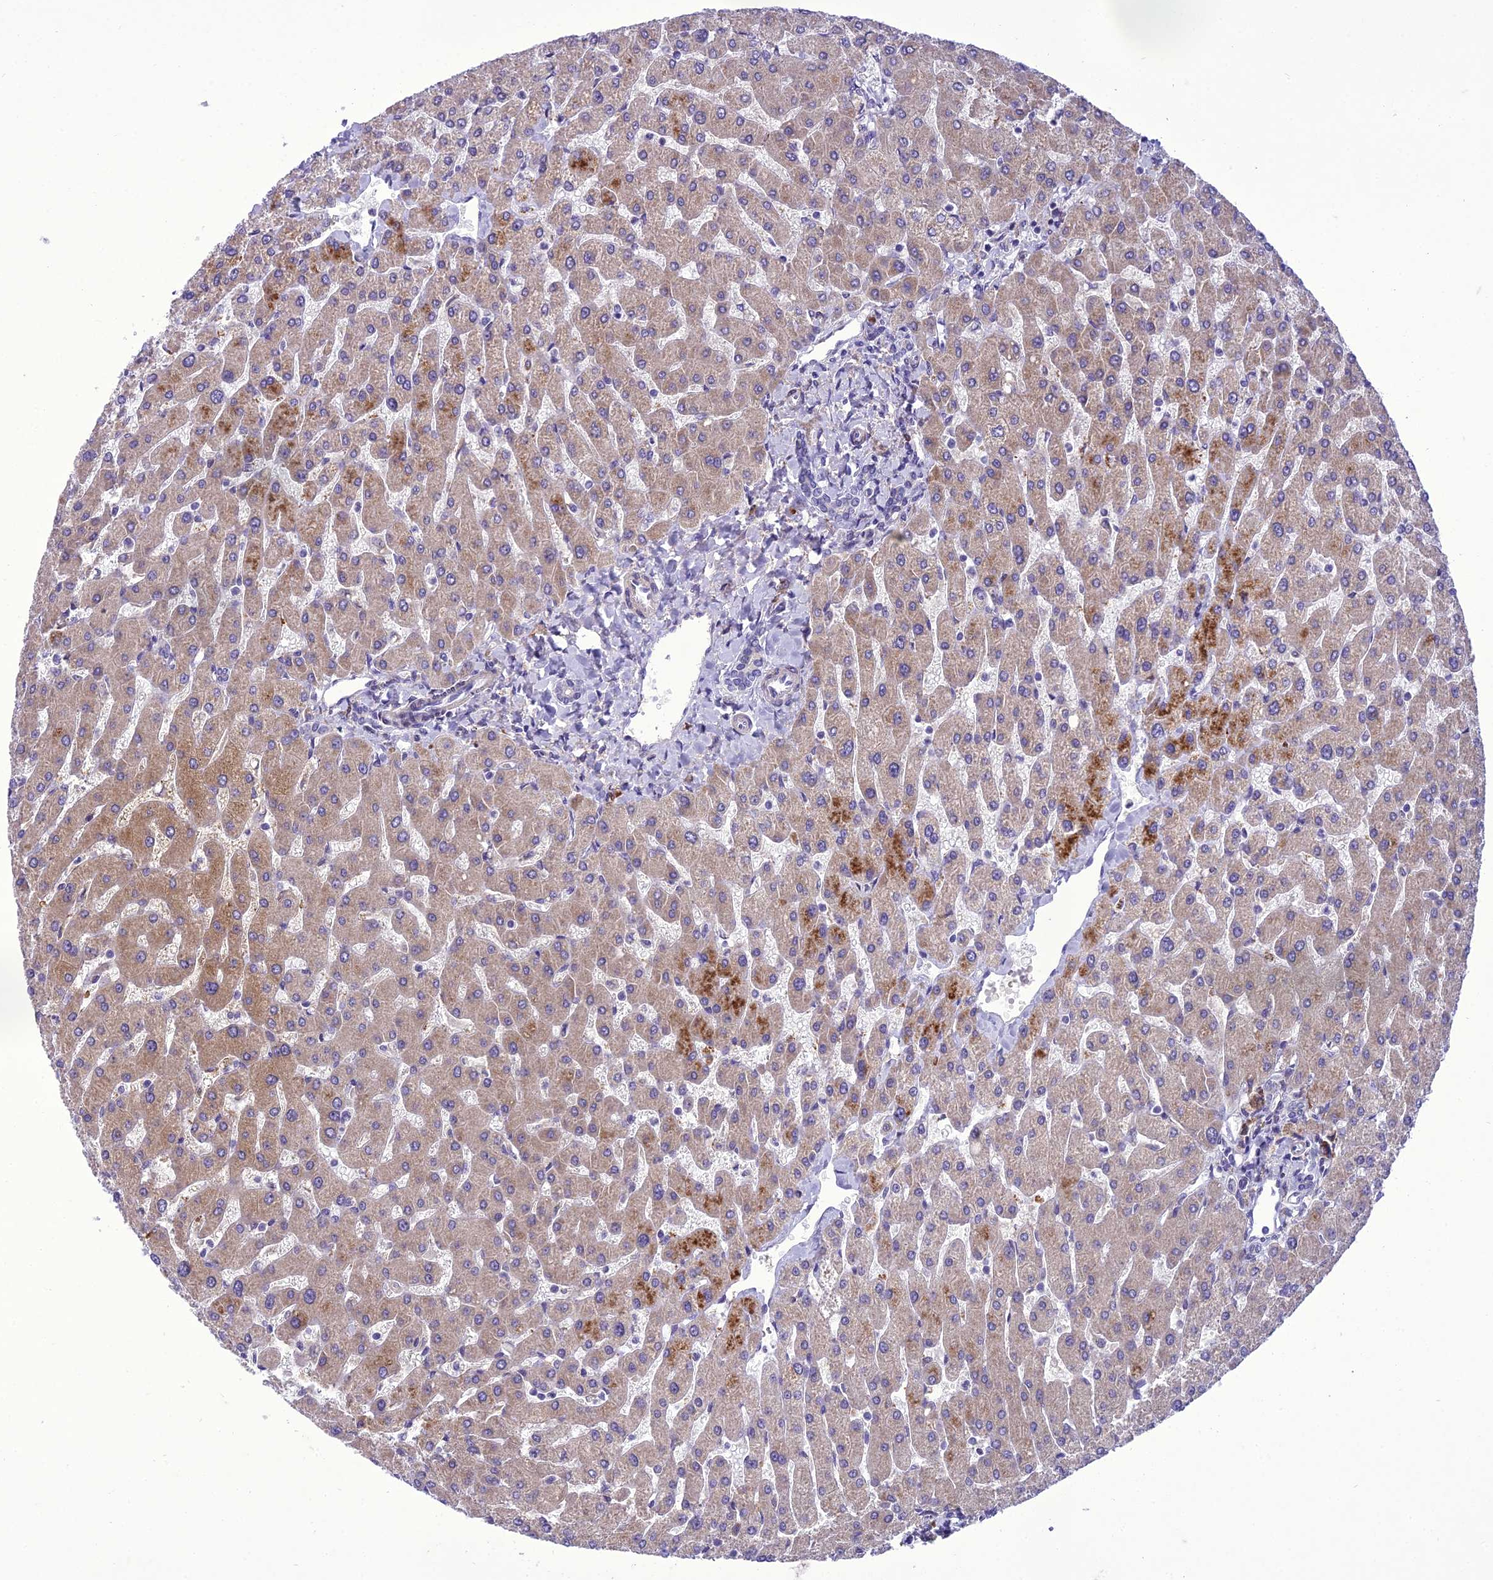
{"staining": {"intensity": "negative", "quantity": "none", "location": "none"}, "tissue": "liver", "cell_type": "Cholangiocytes", "image_type": "normal", "snomed": [{"axis": "morphology", "description": "Normal tissue, NOS"}, {"axis": "topography", "description": "Liver"}], "caption": "Histopathology image shows no protein expression in cholangiocytes of unremarkable liver. Brightfield microscopy of immunohistochemistry (IHC) stained with DAB (brown) and hematoxylin (blue), captured at high magnification.", "gene": "NEURL2", "patient": {"sex": "male", "age": 55}}